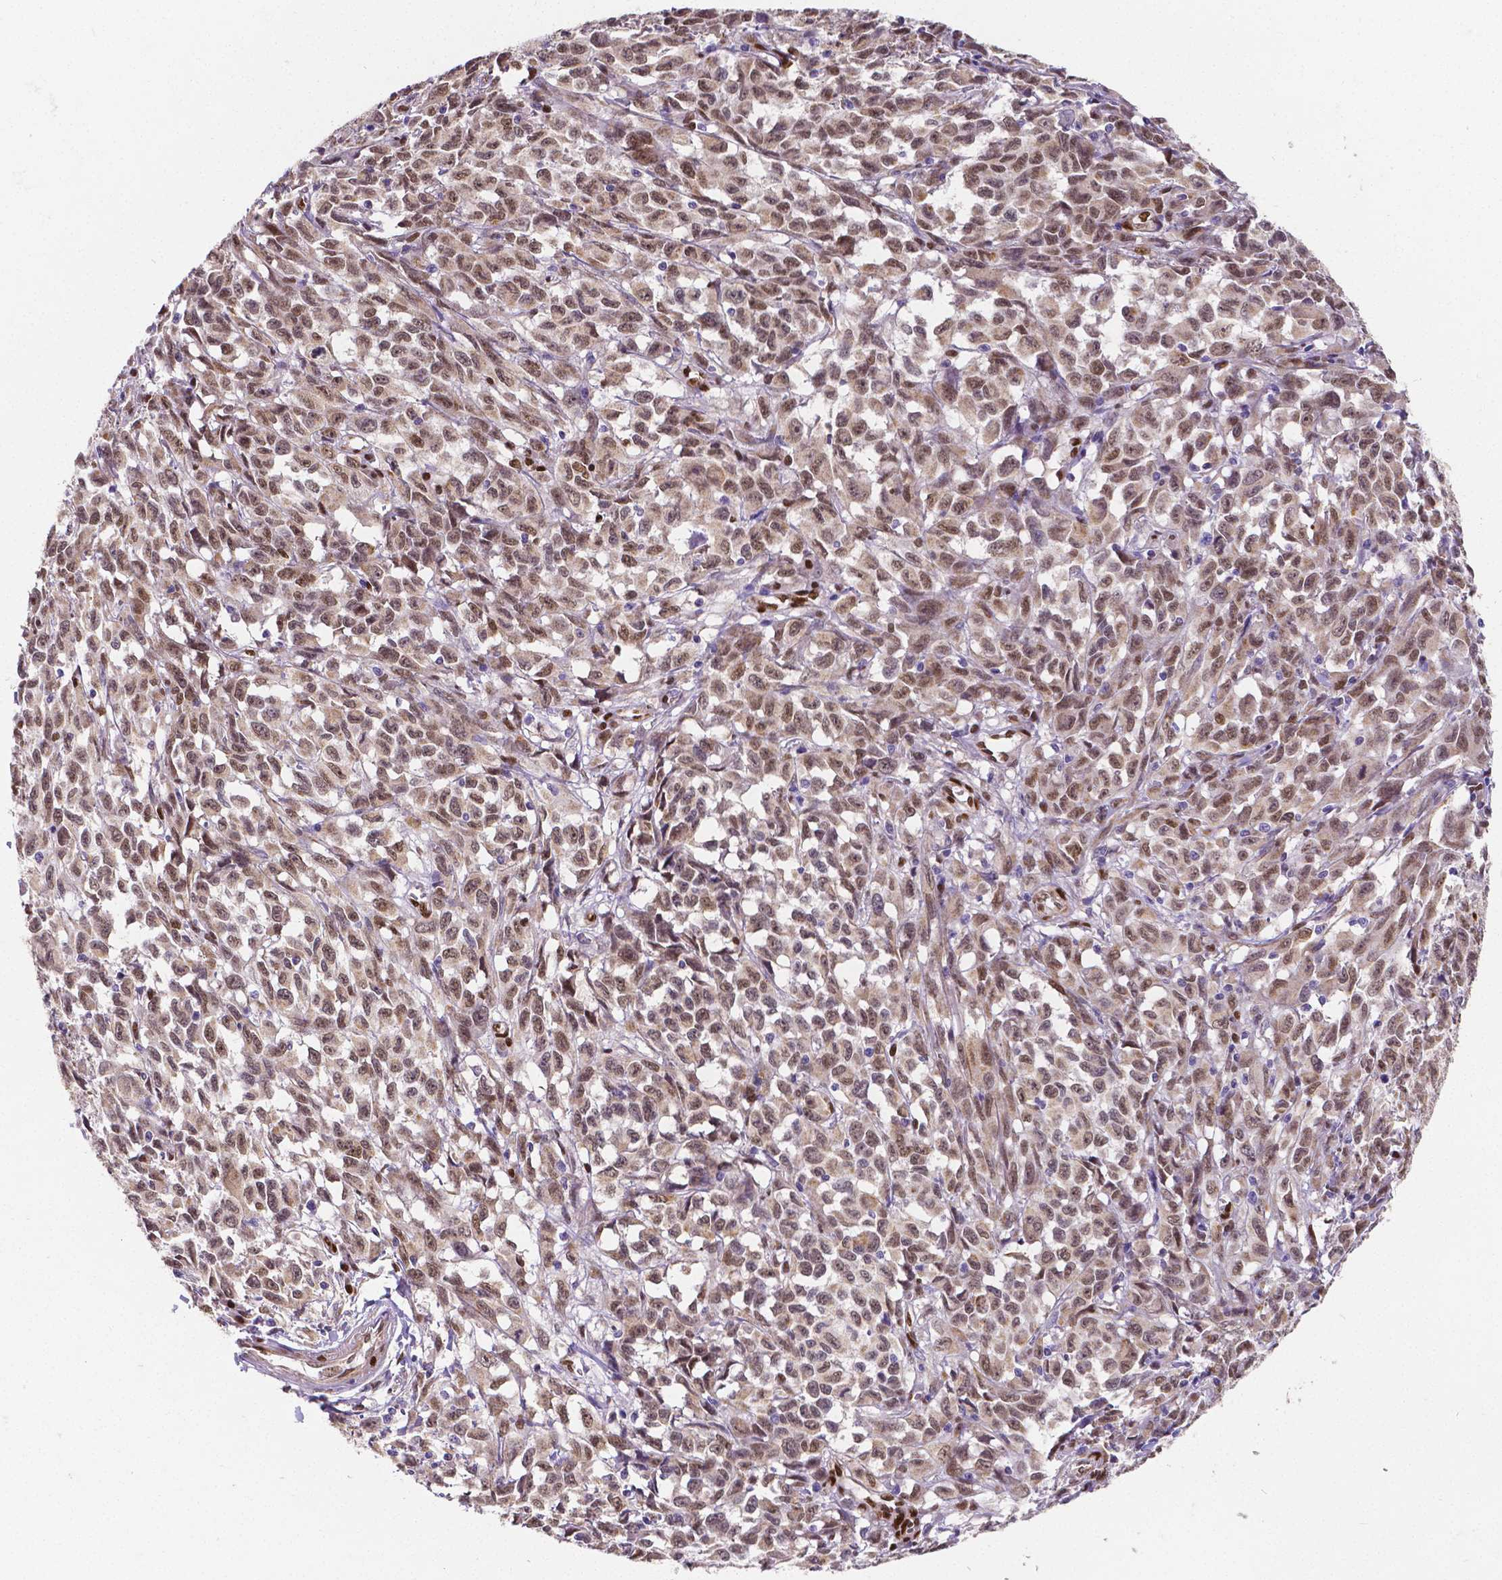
{"staining": {"intensity": "strong", "quantity": ">75%", "location": "nuclear"}, "tissue": "melanoma", "cell_type": "Tumor cells", "image_type": "cancer", "snomed": [{"axis": "morphology", "description": "Malignant melanoma, NOS"}, {"axis": "topography", "description": "Vulva, labia, clitoris and Bartholin´s gland, NO"}], "caption": "A micrograph showing strong nuclear expression in about >75% of tumor cells in malignant melanoma, as visualized by brown immunohistochemical staining.", "gene": "MEF2C", "patient": {"sex": "female", "age": 75}}